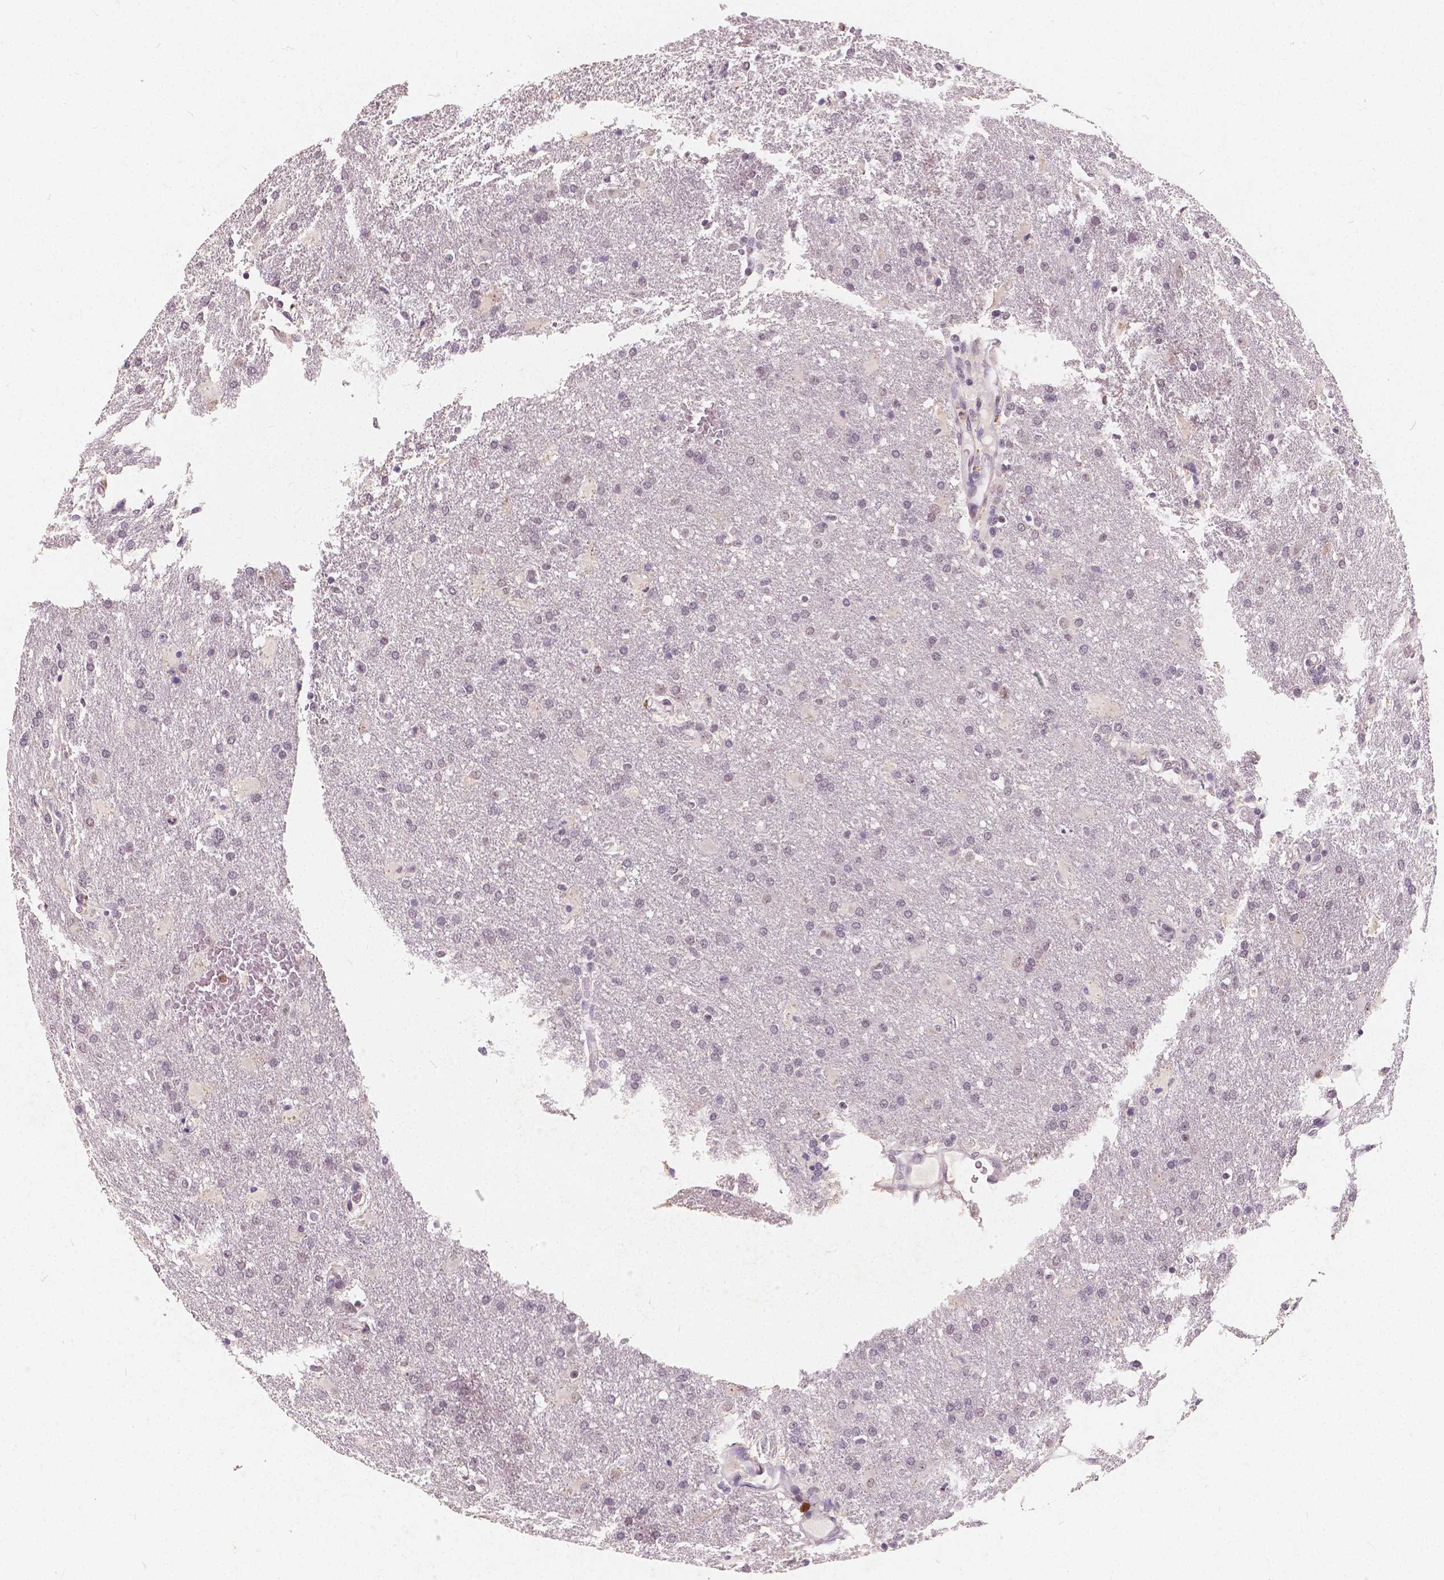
{"staining": {"intensity": "negative", "quantity": "none", "location": "none"}, "tissue": "glioma", "cell_type": "Tumor cells", "image_type": "cancer", "snomed": [{"axis": "morphology", "description": "Glioma, malignant, High grade"}, {"axis": "topography", "description": "Brain"}], "caption": "Immunohistochemical staining of human glioma exhibits no significant positivity in tumor cells.", "gene": "NOLC1", "patient": {"sex": "male", "age": 68}}